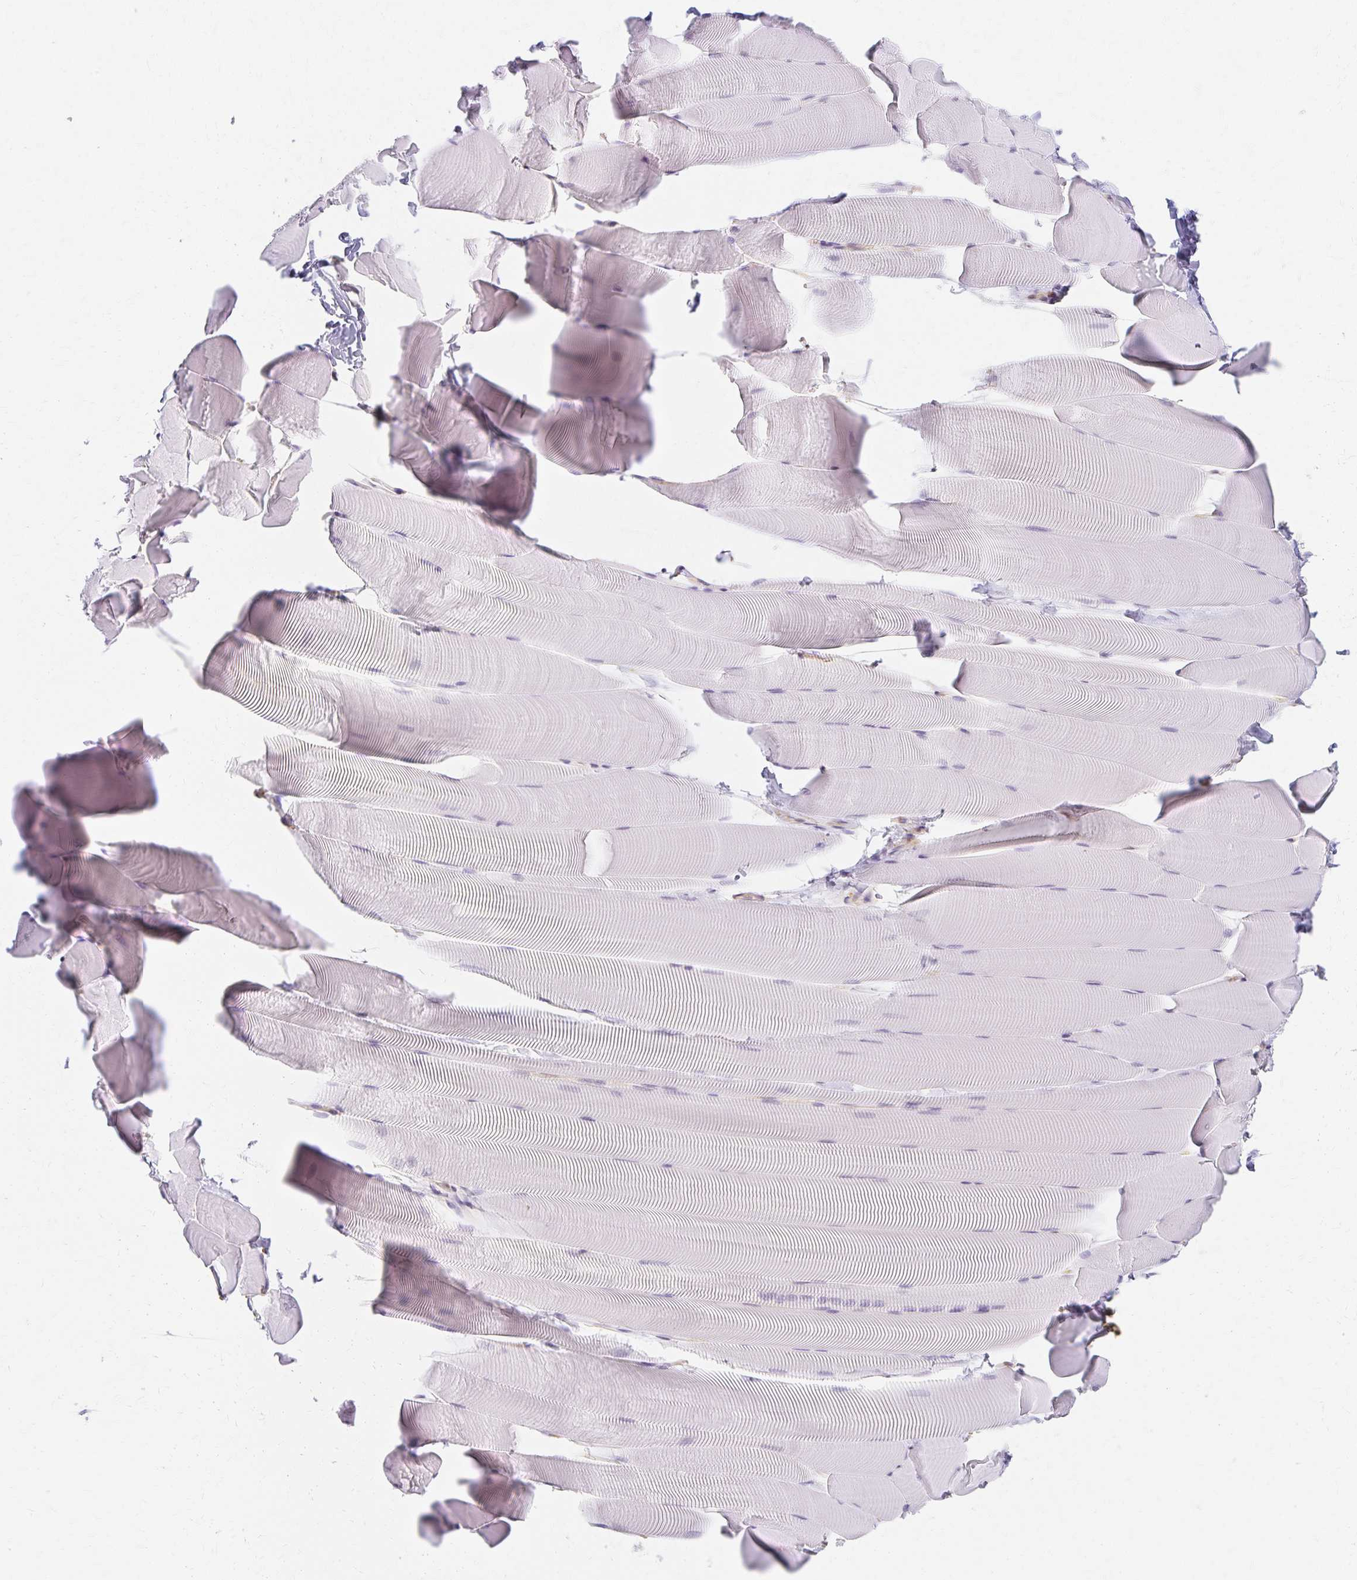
{"staining": {"intensity": "negative", "quantity": "none", "location": "none"}, "tissue": "skeletal muscle", "cell_type": "Myocytes", "image_type": "normal", "snomed": [{"axis": "morphology", "description": "Normal tissue, NOS"}, {"axis": "topography", "description": "Skeletal muscle"}], "caption": "Human skeletal muscle stained for a protein using immunohistochemistry (IHC) shows no positivity in myocytes.", "gene": "AZGP1", "patient": {"sex": "male", "age": 25}}